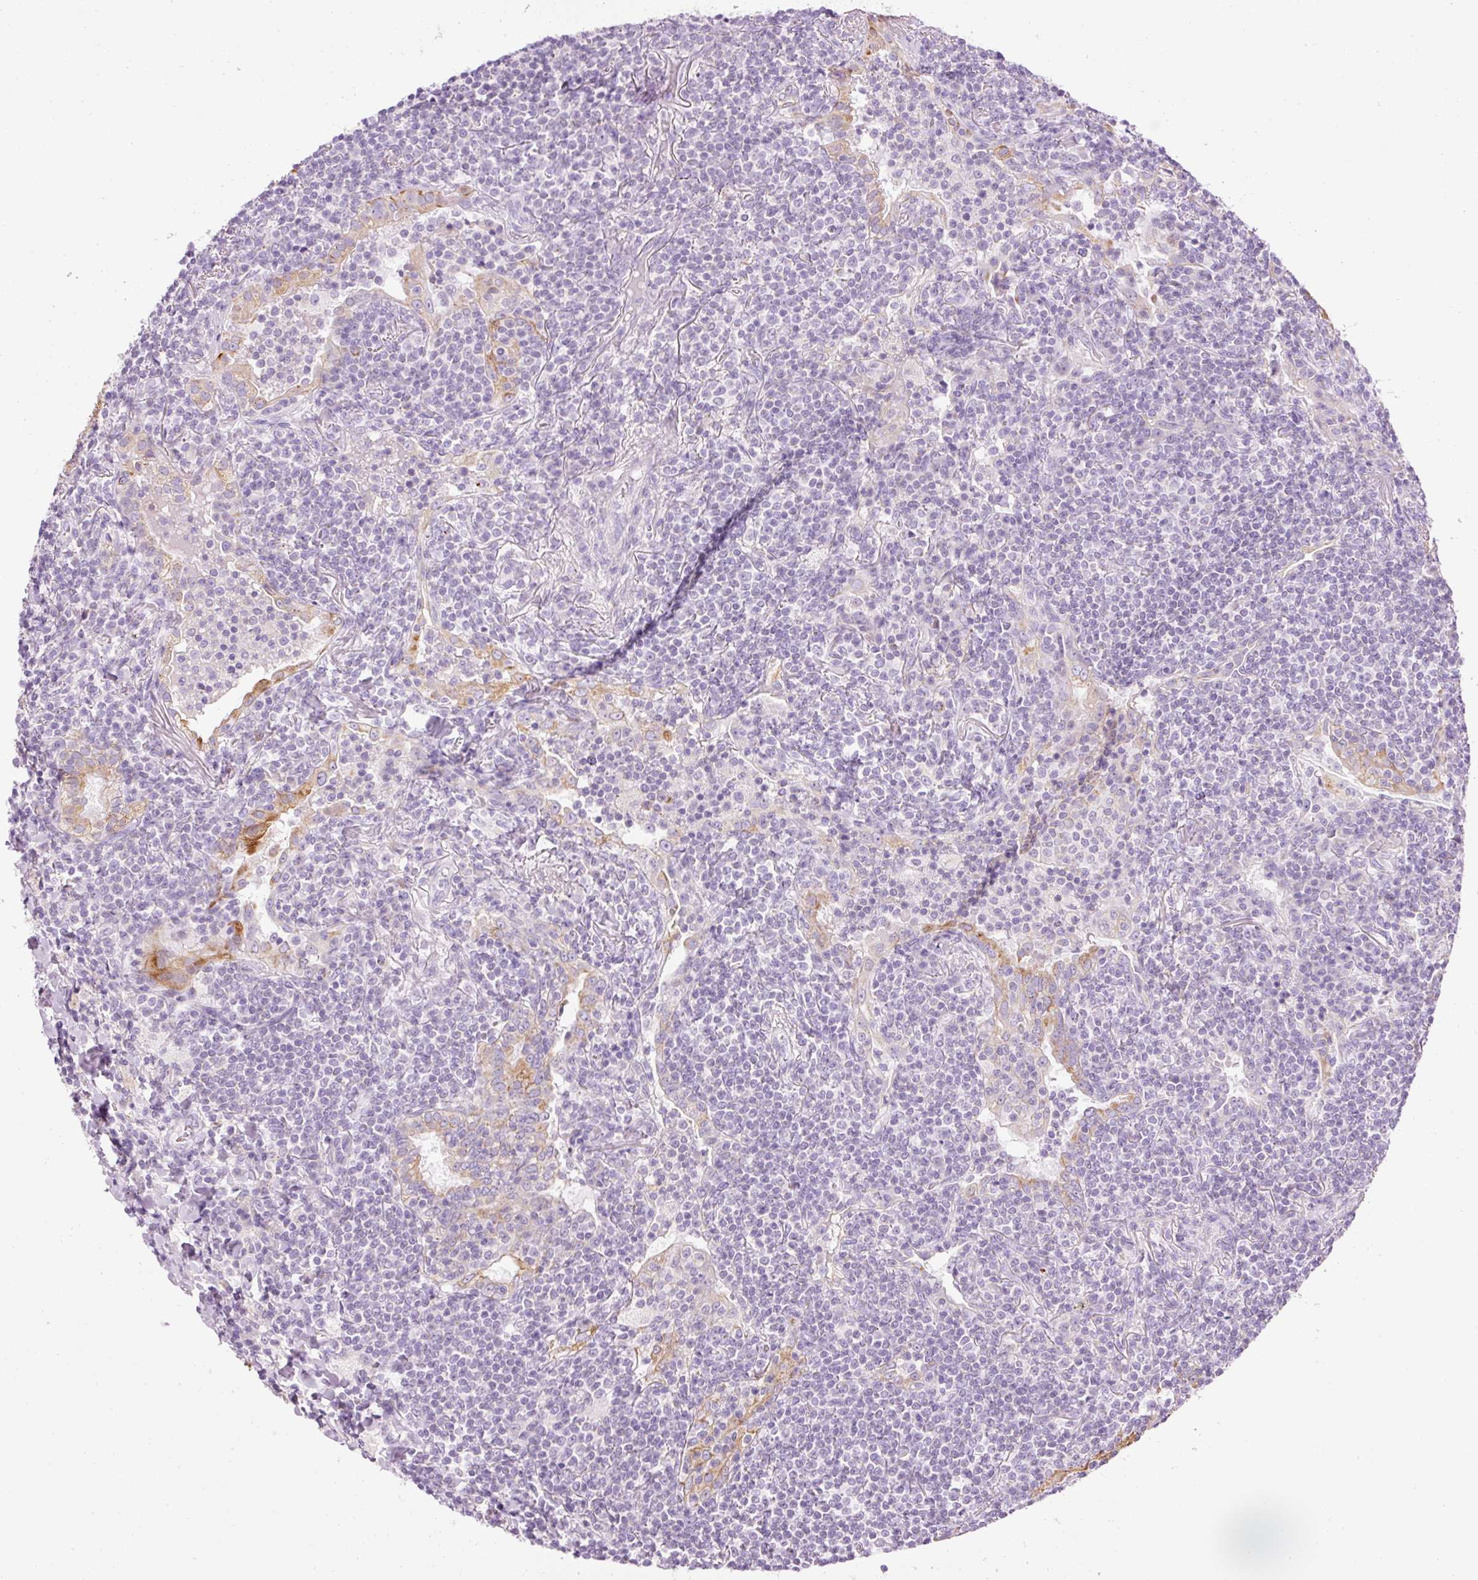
{"staining": {"intensity": "negative", "quantity": "none", "location": "none"}, "tissue": "lymphoma", "cell_type": "Tumor cells", "image_type": "cancer", "snomed": [{"axis": "morphology", "description": "Malignant lymphoma, non-Hodgkin's type, Low grade"}, {"axis": "topography", "description": "Lung"}], "caption": "The image shows no significant expression in tumor cells of lymphoma.", "gene": "CARD16", "patient": {"sex": "female", "age": 71}}